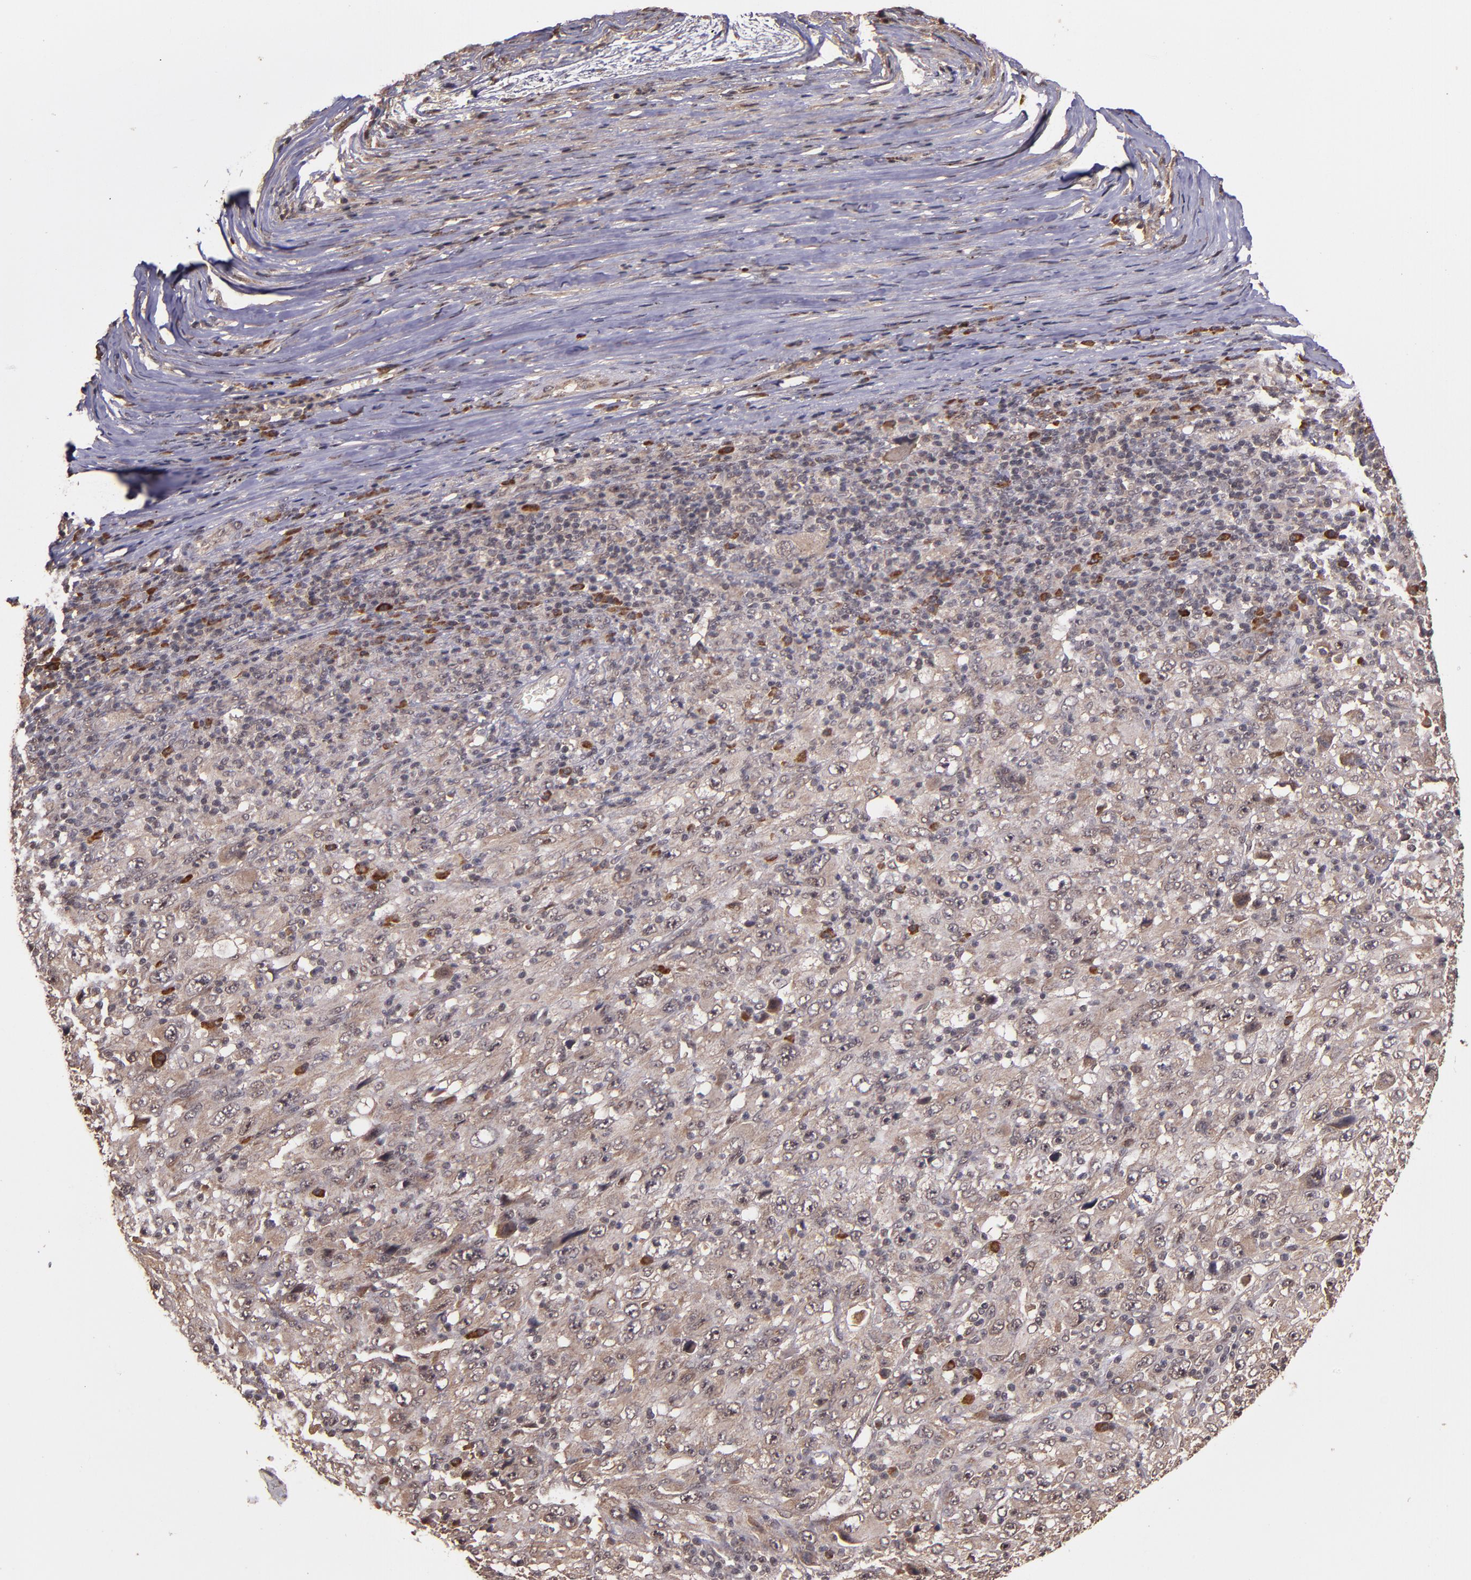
{"staining": {"intensity": "weak", "quantity": ">75%", "location": "cytoplasmic/membranous"}, "tissue": "melanoma", "cell_type": "Tumor cells", "image_type": "cancer", "snomed": [{"axis": "morphology", "description": "Malignant melanoma, Metastatic site"}, {"axis": "topography", "description": "Skin"}], "caption": "IHC photomicrograph of neoplastic tissue: human malignant melanoma (metastatic site) stained using immunohistochemistry exhibits low levels of weak protein expression localized specifically in the cytoplasmic/membranous of tumor cells, appearing as a cytoplasmic/membranous brown color.", "gene": "RIOK3", "patient": {"sex": "female", "age": 56}}